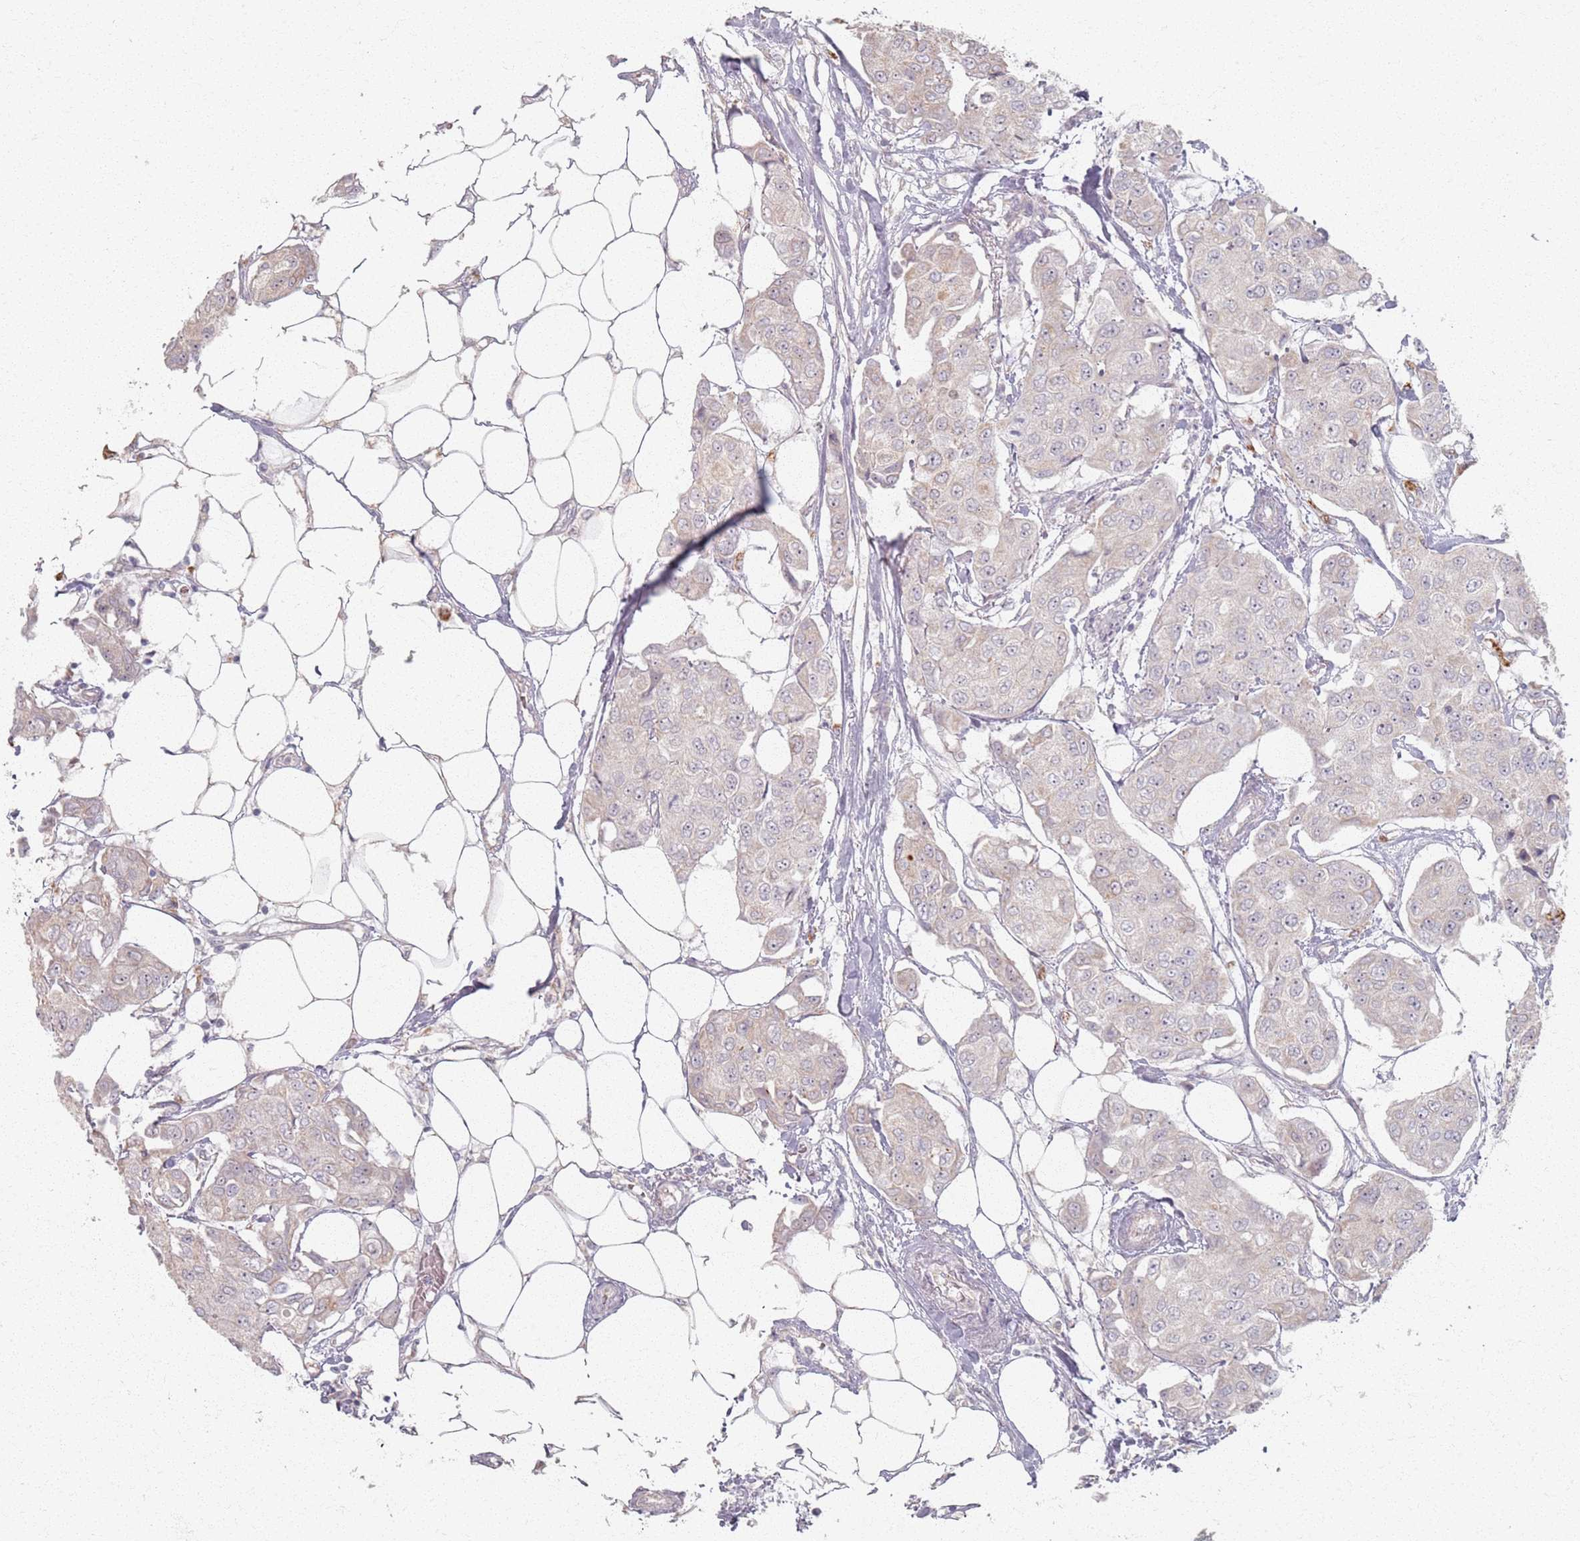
{"staining": {"intensity": "weak", "quantity": "<25%", "location": "cytoplasmic/membranous"}, "tissue": "breast cancer", "cell_type": "Tumor cells", "image_type": "cancer", "snomed": [{"axis": "morphology", "description": "Duct carcinoma"}, {"axis": "topography", "description": "Breast"}, {"axis": "topography", "description": "Lymph node"}], "caption": "Photomicrograph shows no significant protein positivity in tumor cells of breast infiltrating ductal carcinoma.", "gene": "PKD2L2", "patient": {"sex": "female", "age": 80}}